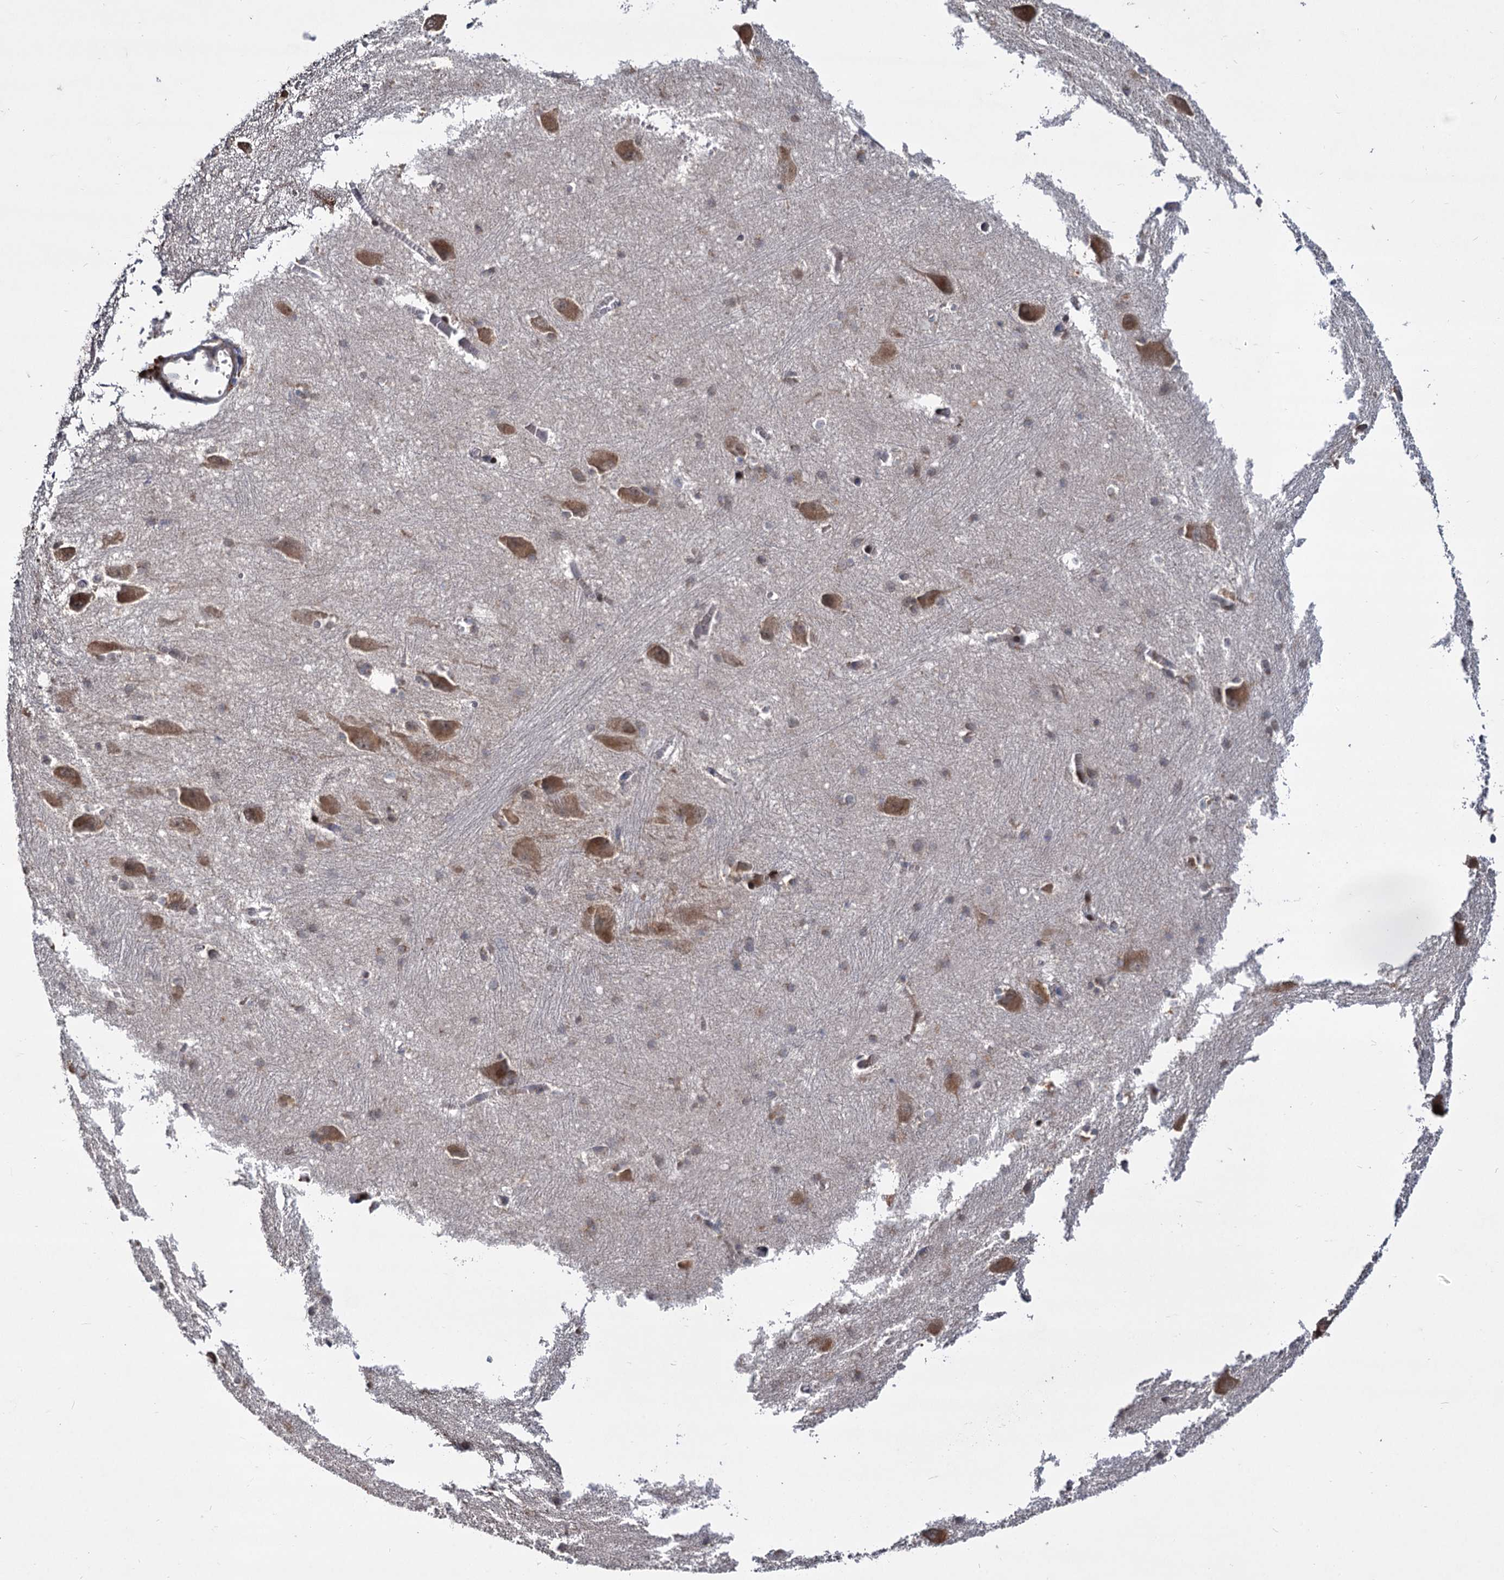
{"staining": {"intensity": "weak", "quantity": "<25%", "location": "cytoplasmic/membranous"}, "tissue": "caudate", "cell_type": "Glial cells", "image_type": "normal", "snomed": [{"axis": "morphology", "description": "Normal tissue, NOS"}, {"axis": "topography", "description": "Lateral ventricle wall"}], "caption": "Unremarkable caudate was stained to show a protein in brown. There is no significant expression in glial cells. The staining is performed using DAB (3,3'-diaminobenzidine) brown chromogen with nuclei counter-stained in using hematoxylin.", "gene": "INPPL1", "patient": {"sex": "male", "age": 37}}